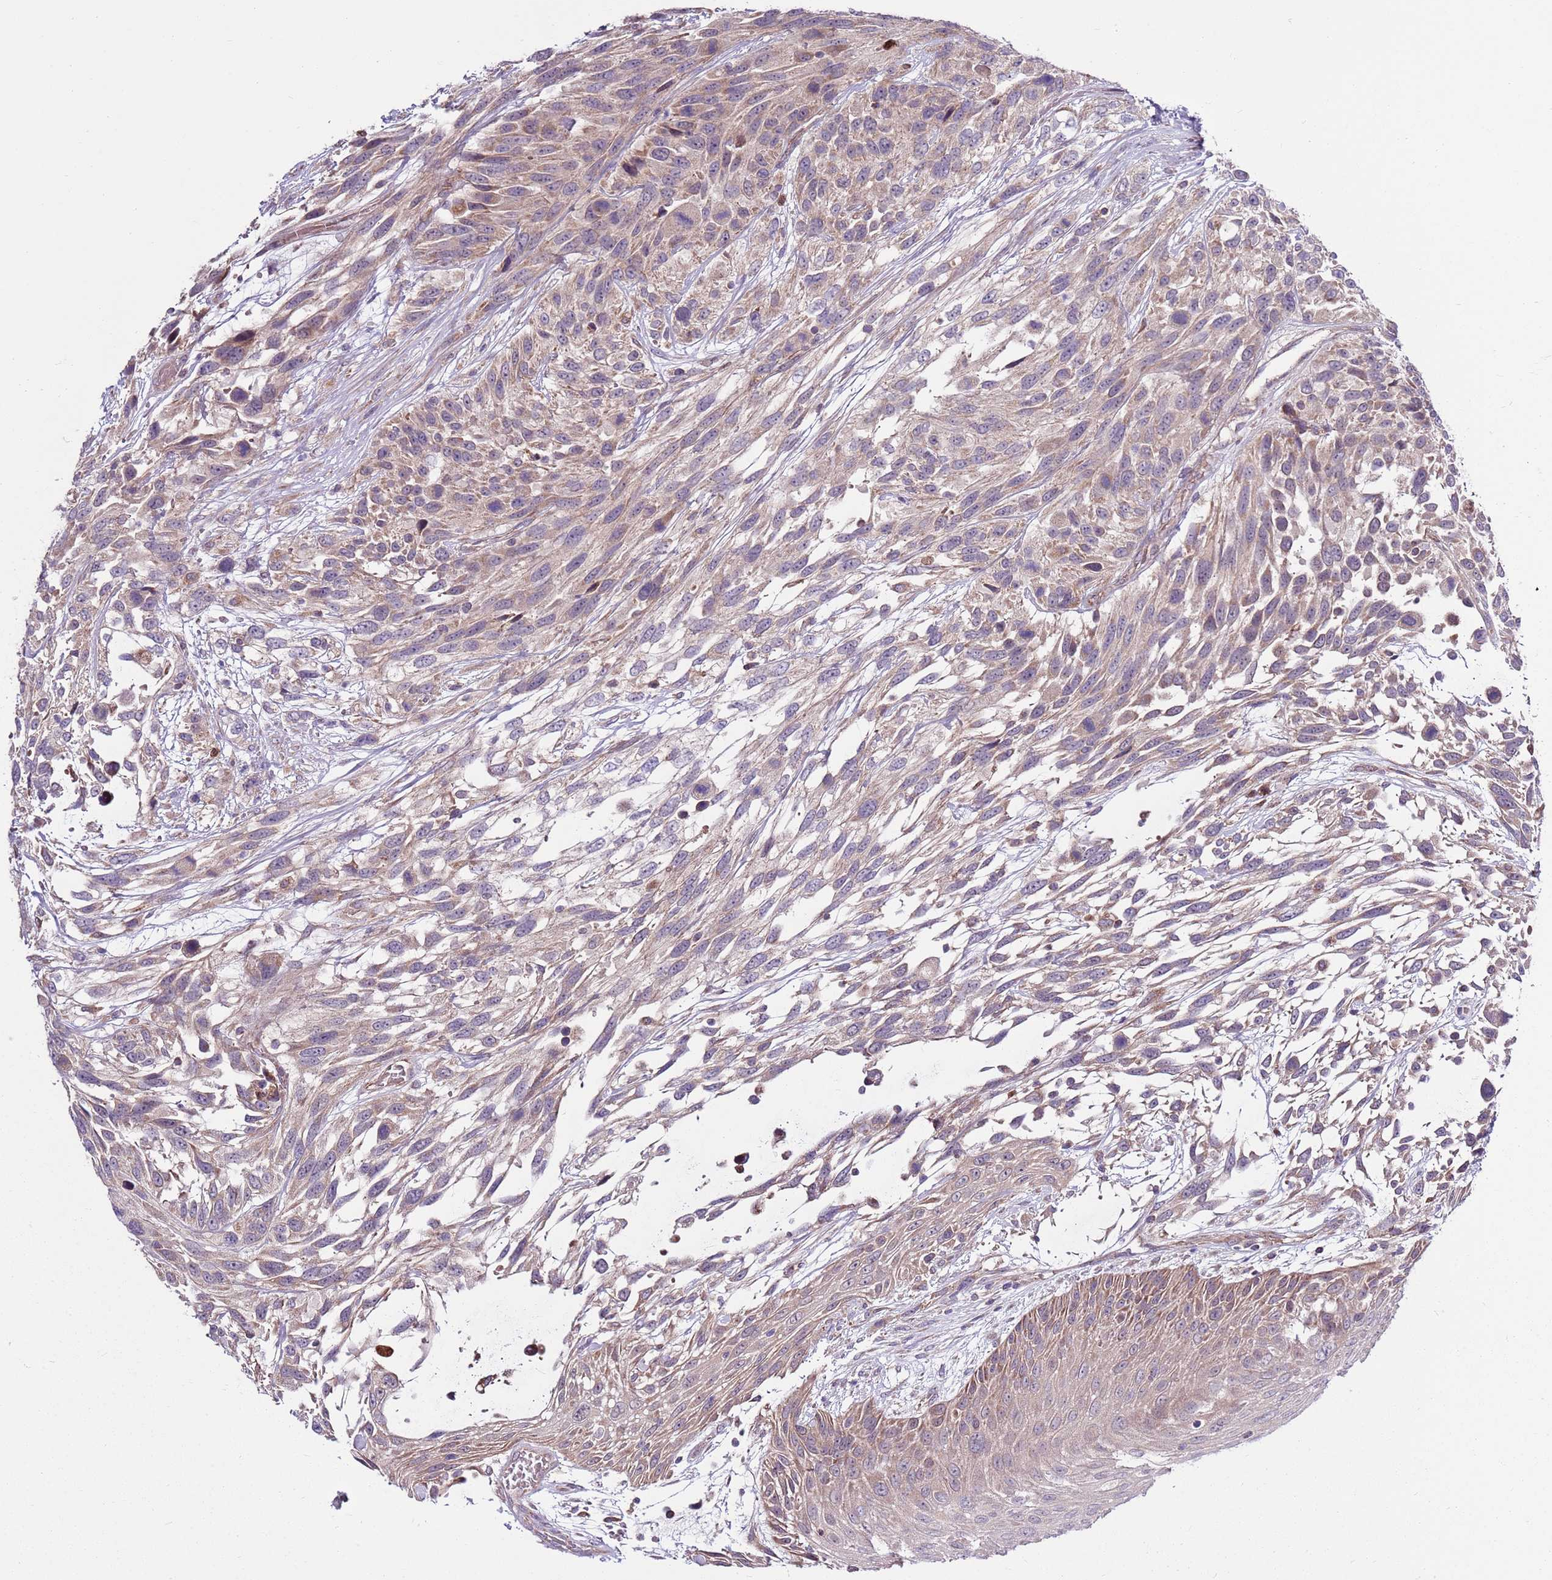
{"staining": {"intensity": "weak", "quantity": "<25%", "location": "cytoplasmic/membranous"}, "tissue": "urothelial cancer", "cell_type": "Tumor cells", "image_type": "cancer", "snomed": [{"axis": "morphology", "description": "Urothelial carcinoma, High grade"}, {"axis": "topography", "description": "Urinary bladder"}], "caption": "A high-resolution micrograph shows immunohistochemistry (IHC) staining of urothelial cancer, which displays no significant positivity in tumor cells. (DAB (3,3'-diaminobenzidine) IHC with hematoxylin counter stain).", "gene": "SMG1", "patient": {"sex": "female", "age": 70}}